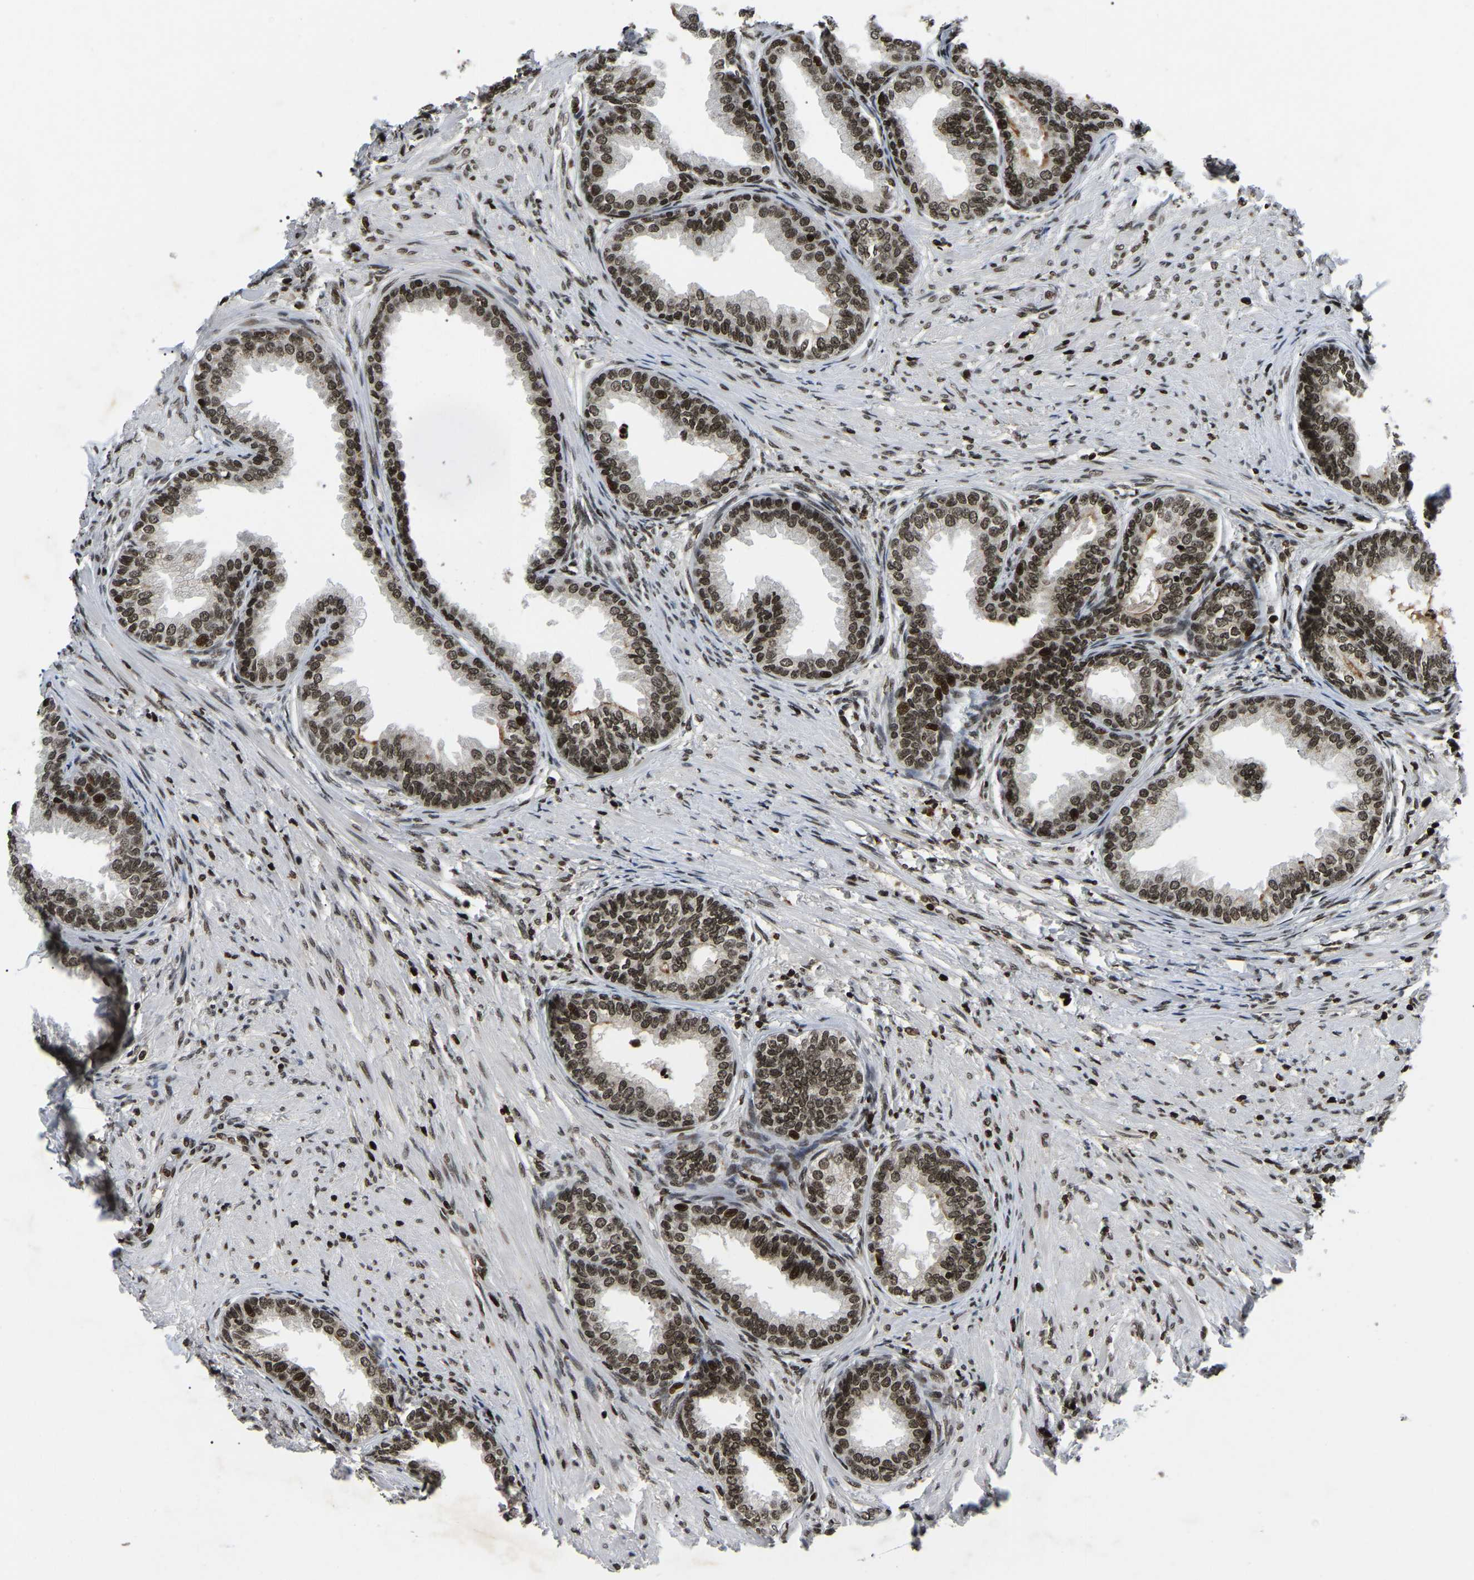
{"staining": {"intensity": "strong", "quantity": ">75%", "location": "nuclear"}, "tissue": "prostate", "cell_type": "Glandular cells", "image_type": "normal", "snomed": [{"axis": "morphology", "description": "Normal tissue, NOS"}, {"axis": "topography", "description": "Prostate"}], "caption": "Prostate stained with IHC displays strong nuclear expression in about >75% of glandular cells.", "gene": "LRRC61", "patient": {"sex": "male", "age": 76}}